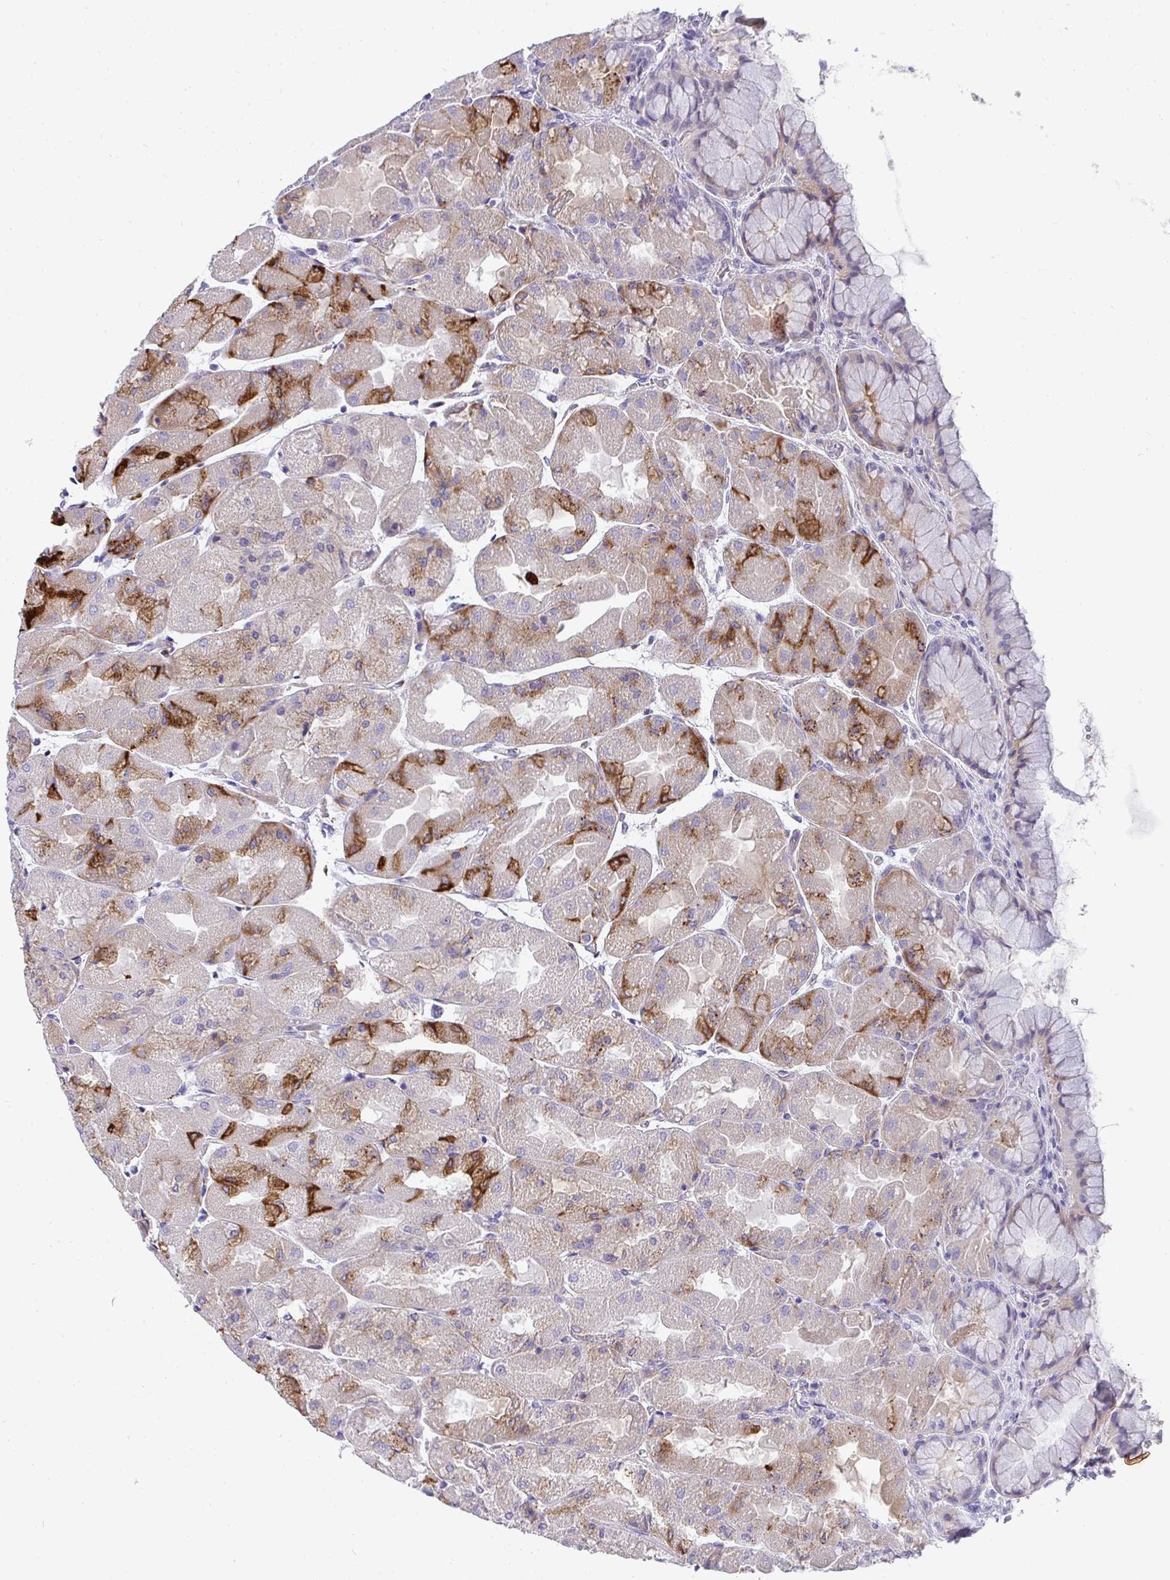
{"staining": {"intensity": "strong", "quantity": "<25%", "location": "cytoplasmic/membranous"}, "tissue": "stomach", "cell_type": "Glandular cells", "image_type": "normal", "snomed": [{"axis": "morphology", "description": "Normal tissue, NOS"}, {"axis": "topography", "description": "Stomach"}], "caption": "Stomach stained with IHC shows strong cytoplasmic/membranous positivity in approximately <25% of glandular cells. The staining was performed using DAB (3,3'-diaminobenzidine), with brown indicating positive protein expression. Nuclei are stained blue with hematoxylin.", "gene": "AK5", "patient": {"sex": "female", "age": 61}}